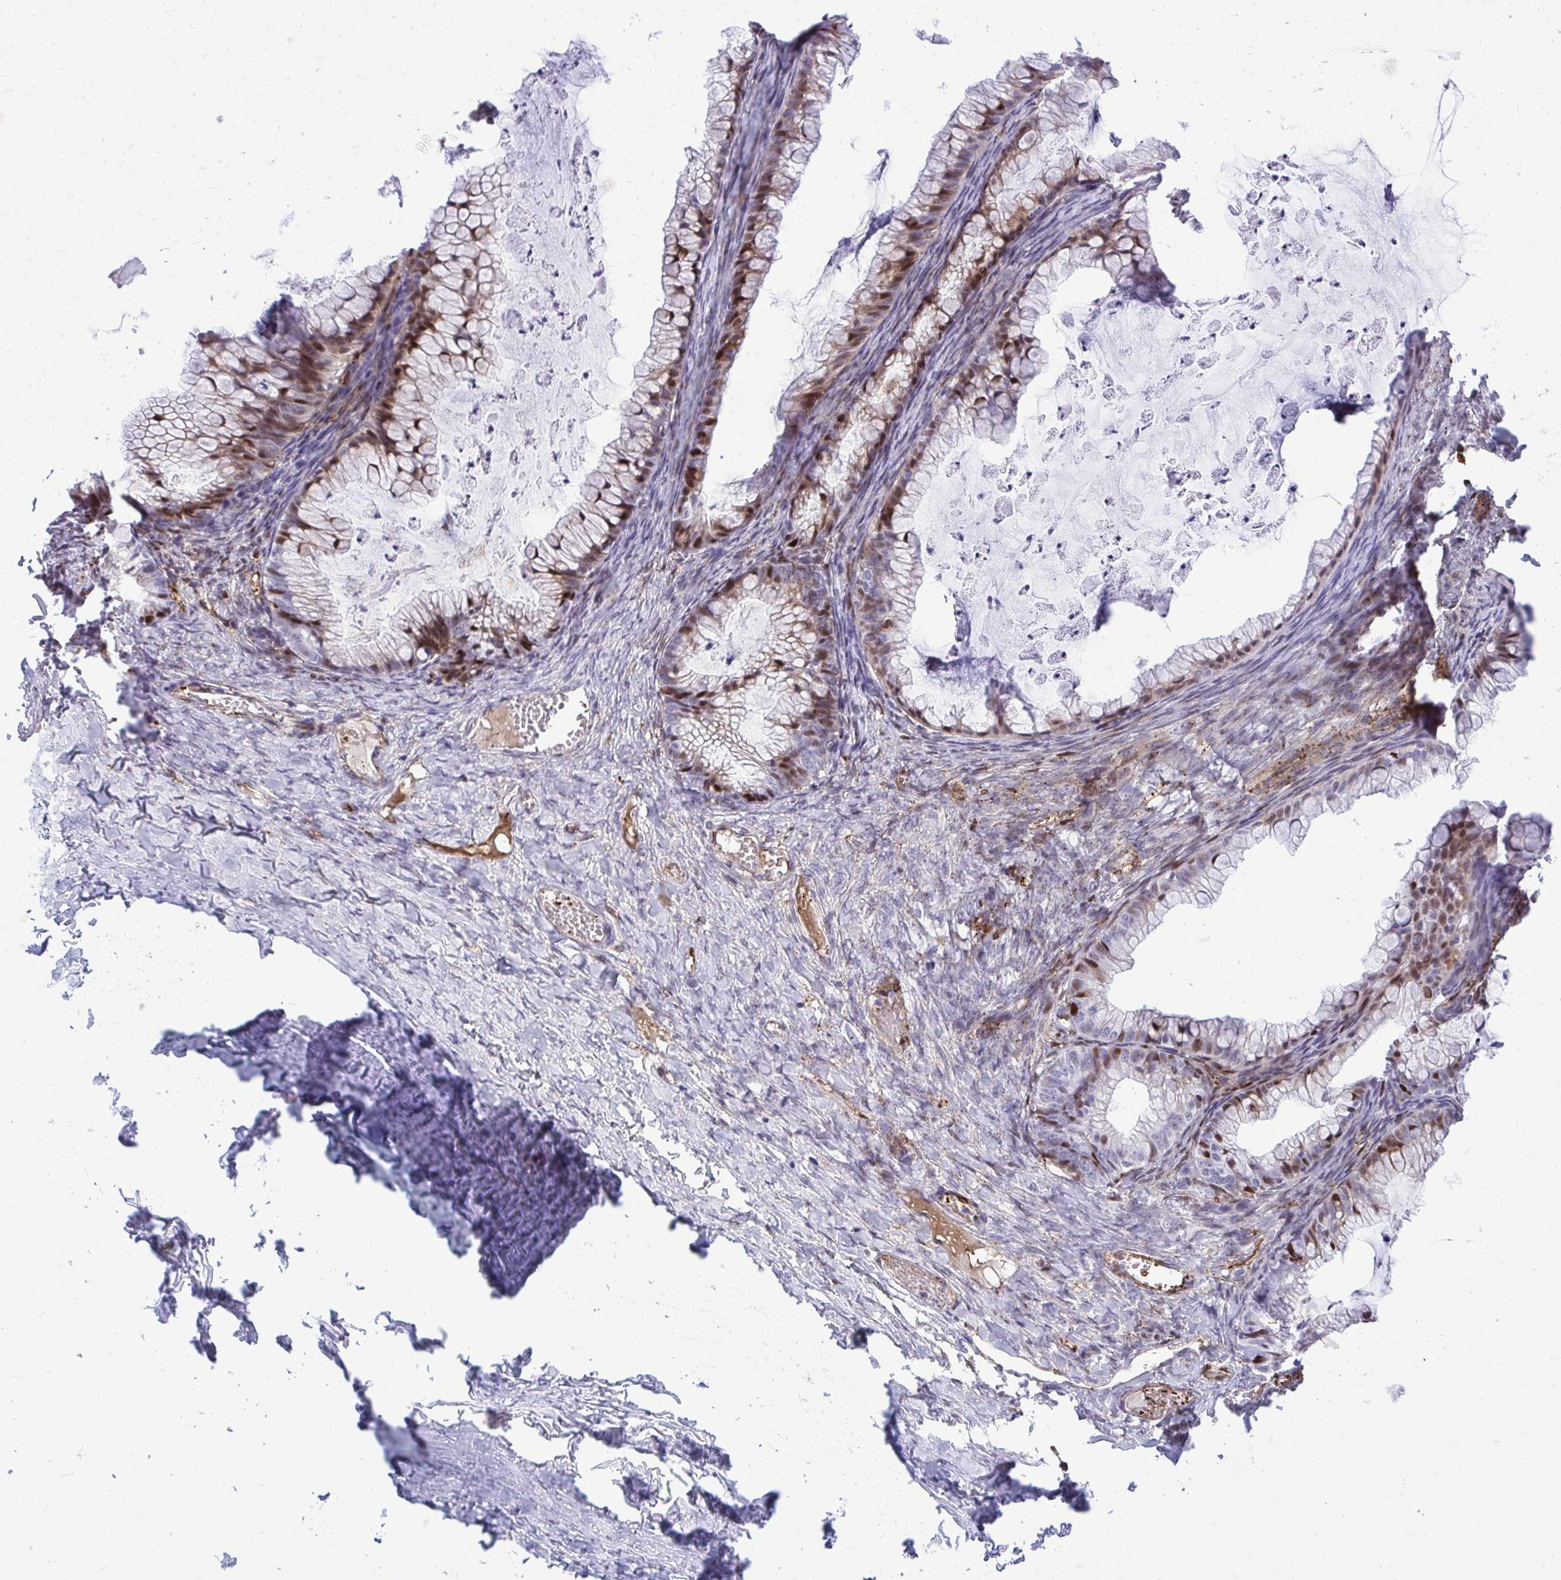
{"staining": {"intensity": "moderate", "quantity": "25%-75%", "location": "cytoplasmic/membranous,nuclear"}, "tissue": "ovarian cancer", "cell_type": "Tumor cells", "image_type": "cancer", "snomed": [{"axis": "morphology", "description": "Cystadenocarcinoma, mucinous, NOS"}, {"axis": "topography", "description": "Ovary"}], "caption": "Approximately 25%-75% of tumor cells in ovarian cancer (mucinous cystadenocarcinoma) demonstrate moderate cytoplasmic/membranous and nuclear protein expression as visualized by brown immunohistochemical staining.", "gene": "DLX4", "patient": {"sex": "female", "age": 35}}